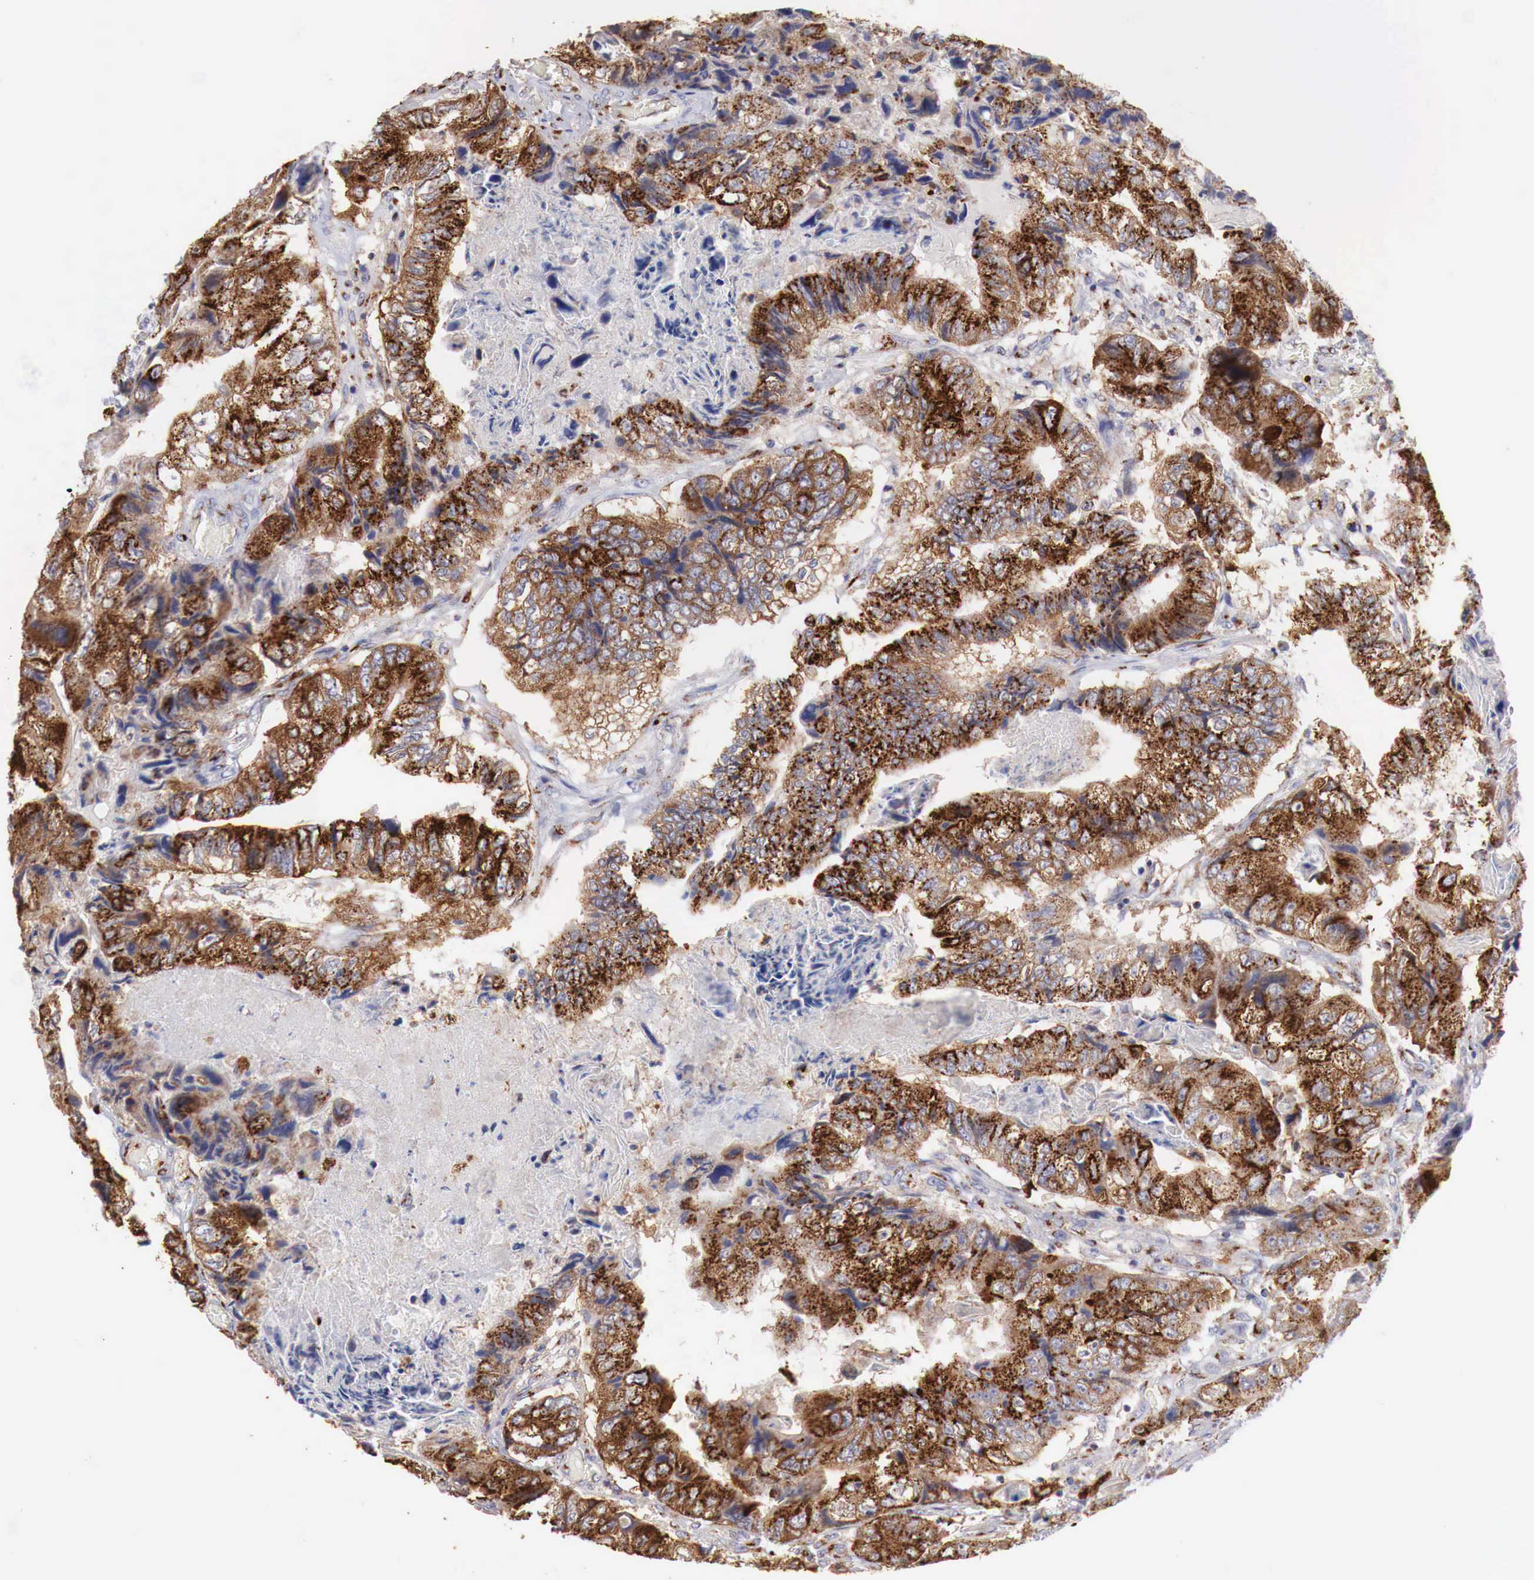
{"staining": {"intensity": "strong", "quantity": ">75%", "location": "cytoplasmic/membranous"}, "tissue": "colorectal cancer", "cell_type": "Tumor cells", "image_type": "cancer", "snomed": [{"axis": "morphology", "description": "Adenocarcinoma, NOS"}, {"axis": "topography", "description": "Rectum"}], "caption": "A histopathology image of human colorectal adenocarcinoma stained for a protein displays strong cytoplasmic/membranous brown staining in tumor cells.", "gene": "SYAP1", "patient": {"sex": "female", "age": 82}}